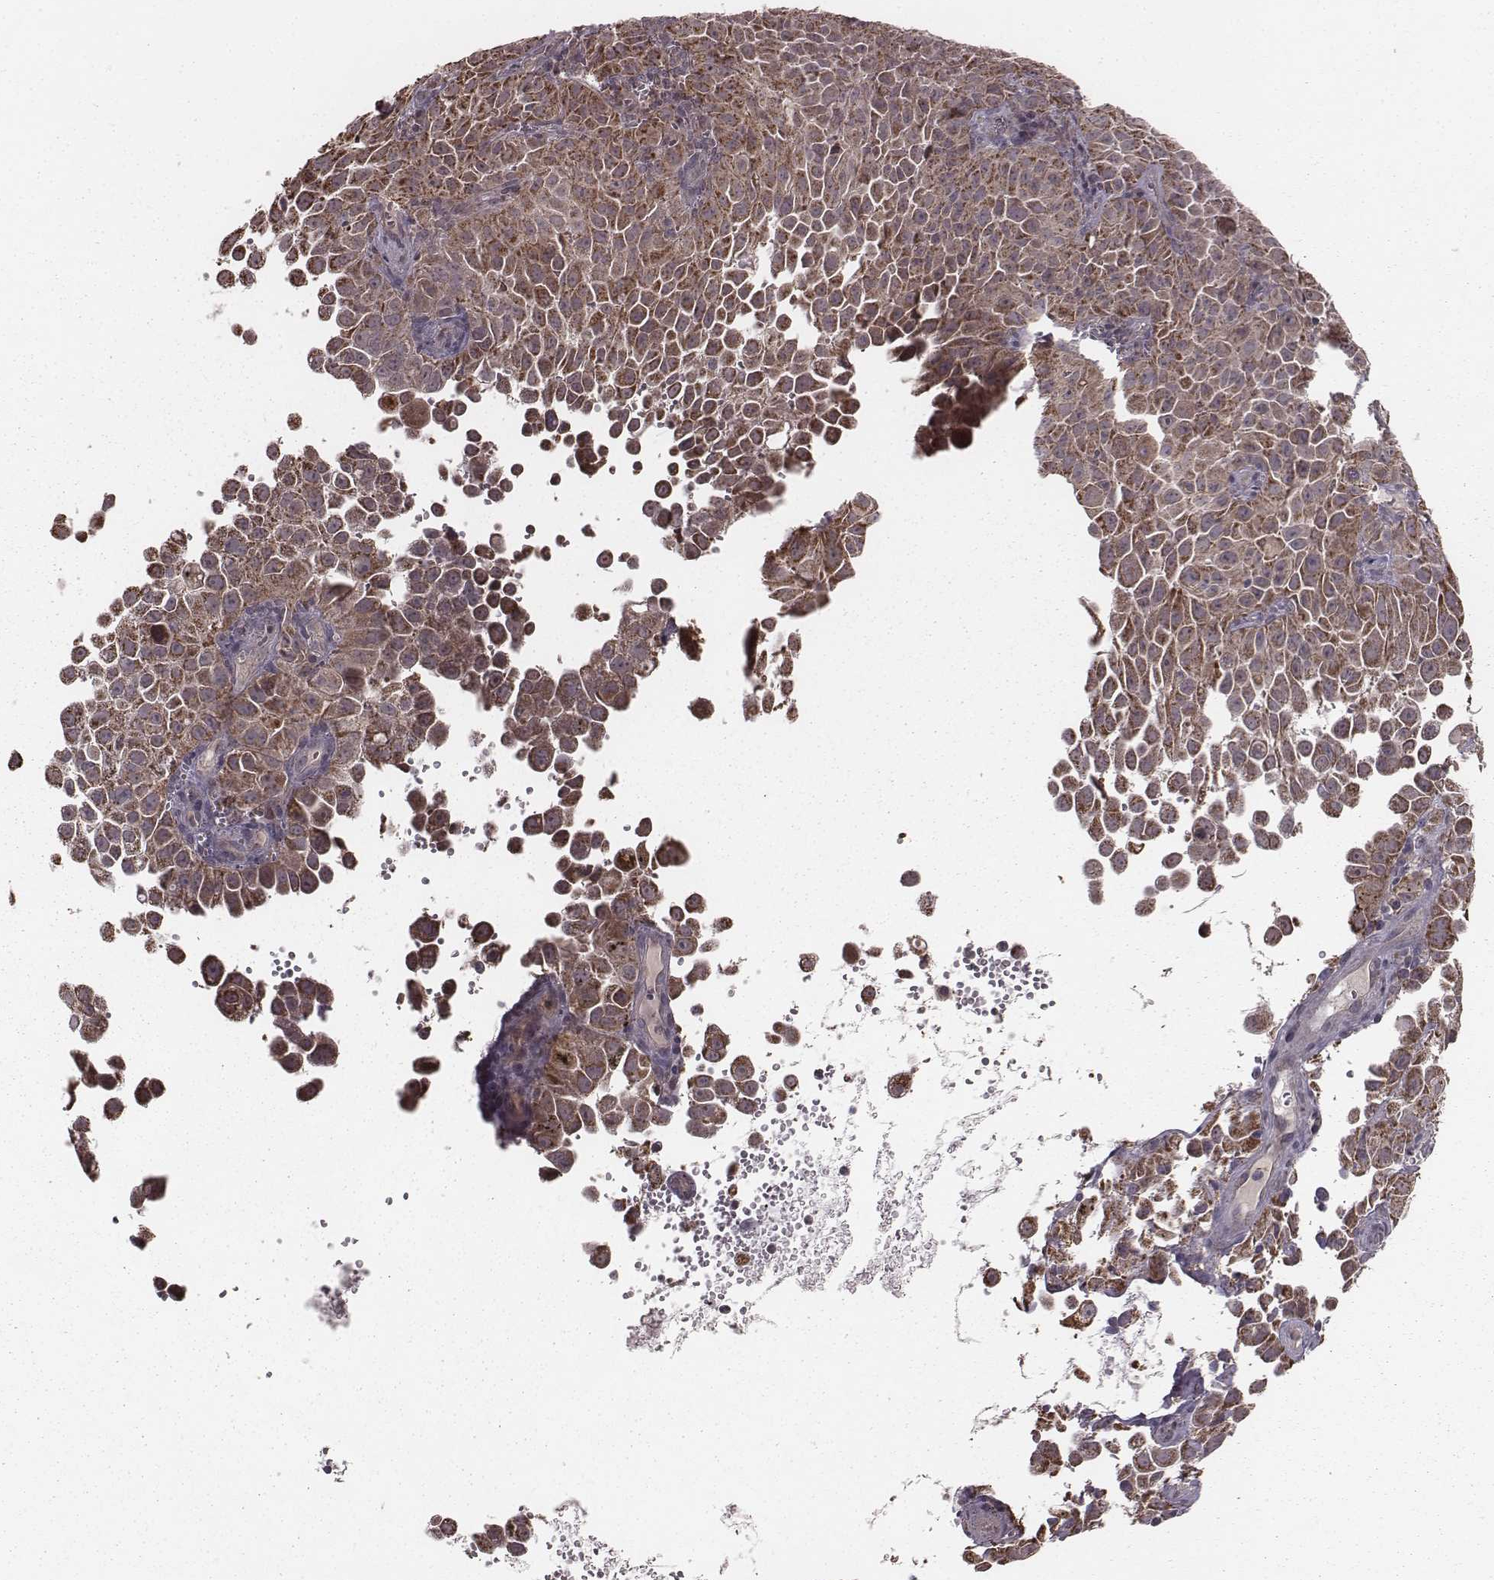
{"staining": {"intensity": "strong", "quantity": ">75%", "location": "cytoplasmic/membranous"}, "tissue": "cervical cancer", "cell_type": "Tumor cells", "image_type": "cancer", "snomed": [{"axis": "morphology", "description": "Squamous cell carcinoma, NOS"}, {"axis": "topography", "description": "Cervix"}], "caption": "Immunohistochemistry image of human cervical cancer (squamous cell carcinoma) stained for a protein (brown), which reveals high levels of strong cytoplasmic/membranous positivity in about >75% of tumor cells.", "gene": "PDCD2L", "patient": {"sex": "female", "age": 55}}